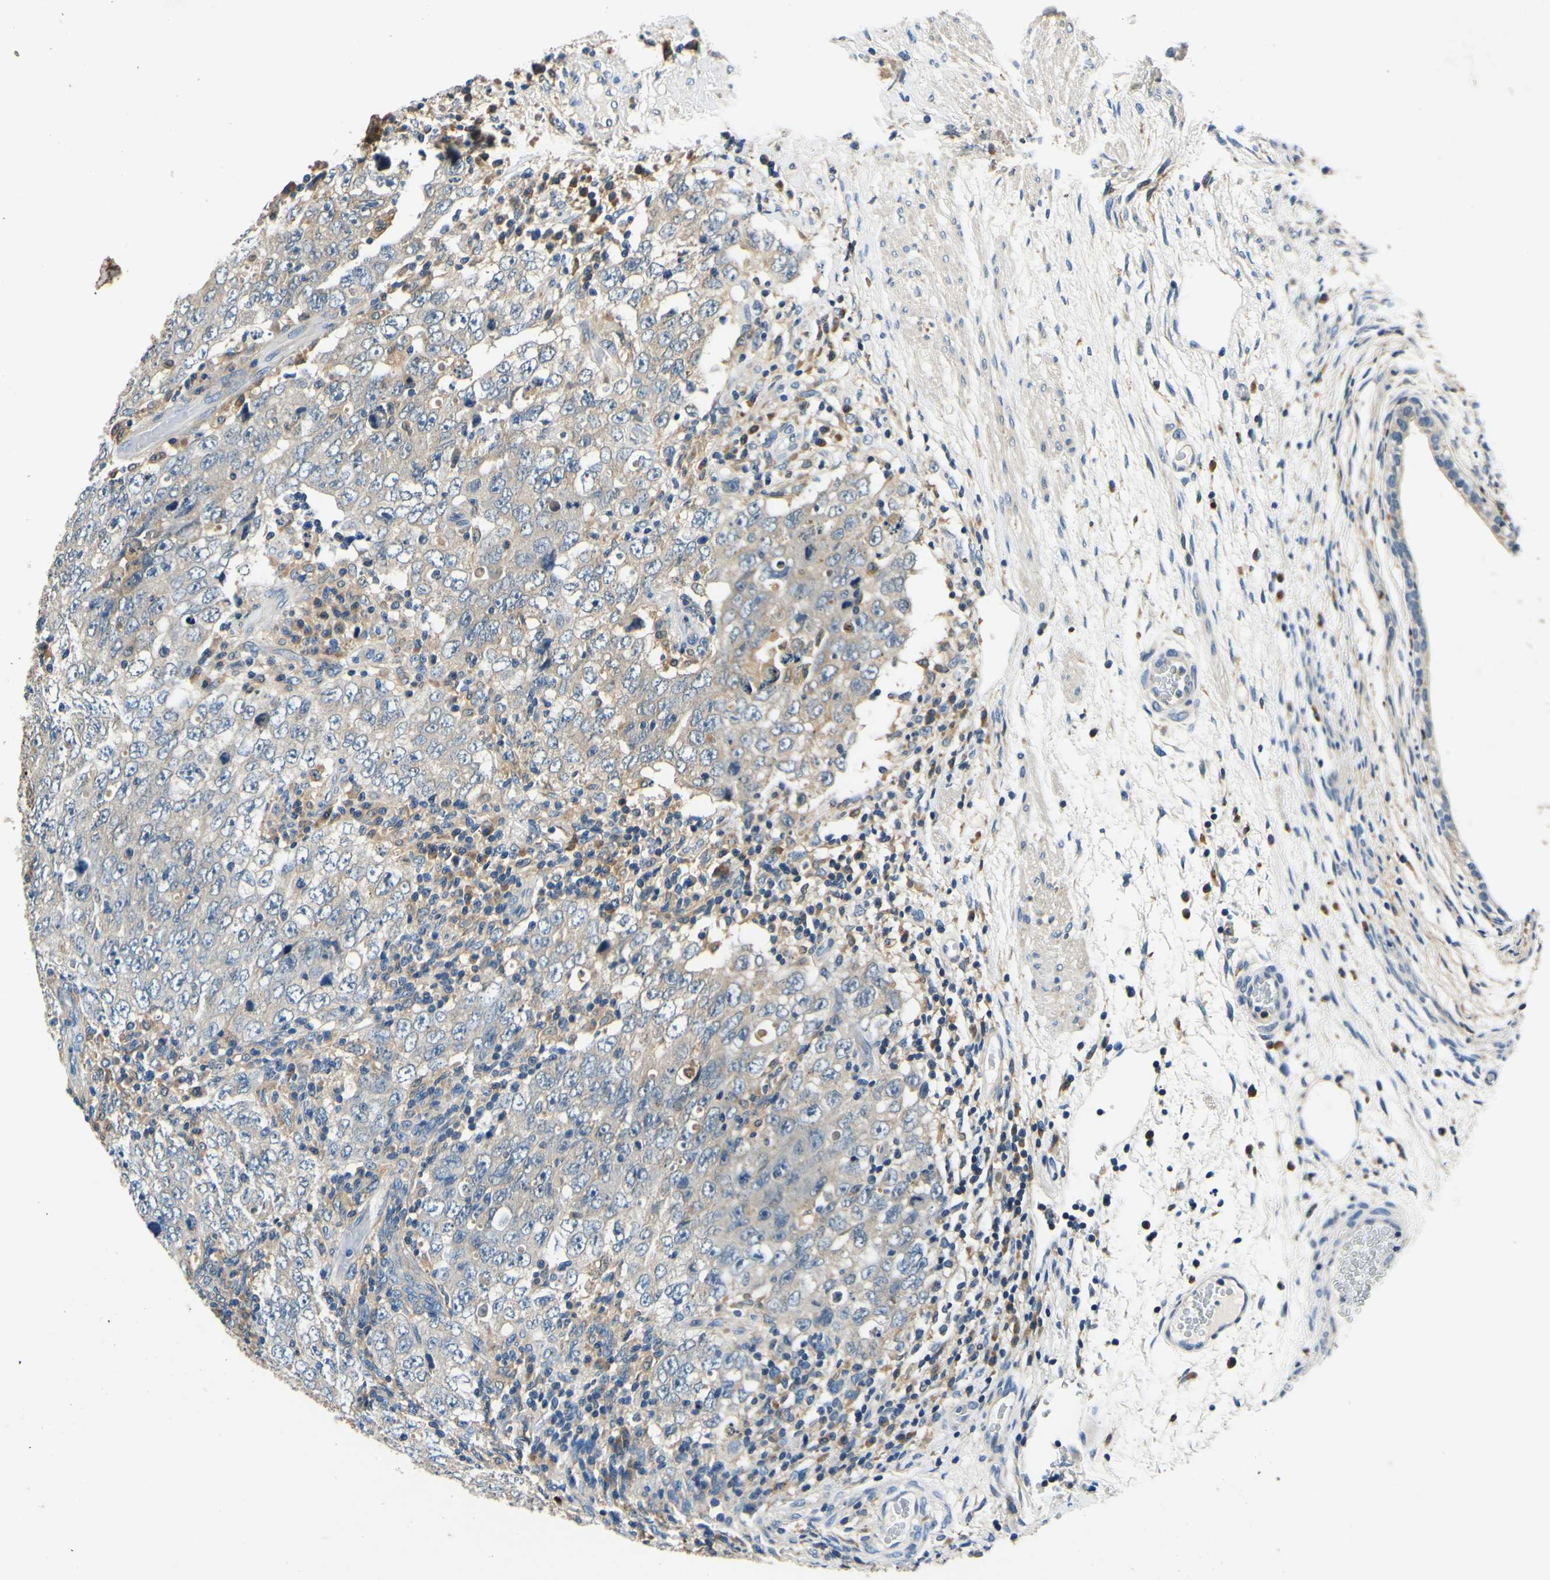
{"staining": {"intensity": "weak", "quantity": "<25%", "location": "cytoplasmic/membranous"}, "tissue": "testis cancer", "cell_type": "Tumor cells", "image_type": "cancer", "snomed": [{"axis": "morphology", "description": "Carcinoma, Embryonal, NOS"}, {"axis": "topography", "description": "Testis"}], "caption": "Testis cancer was stained to show a protein in brown. There is no significant positivity in tumor cells.", "gene": "PLA2G4A", "patient": {"sex": "male", "age": 26}}